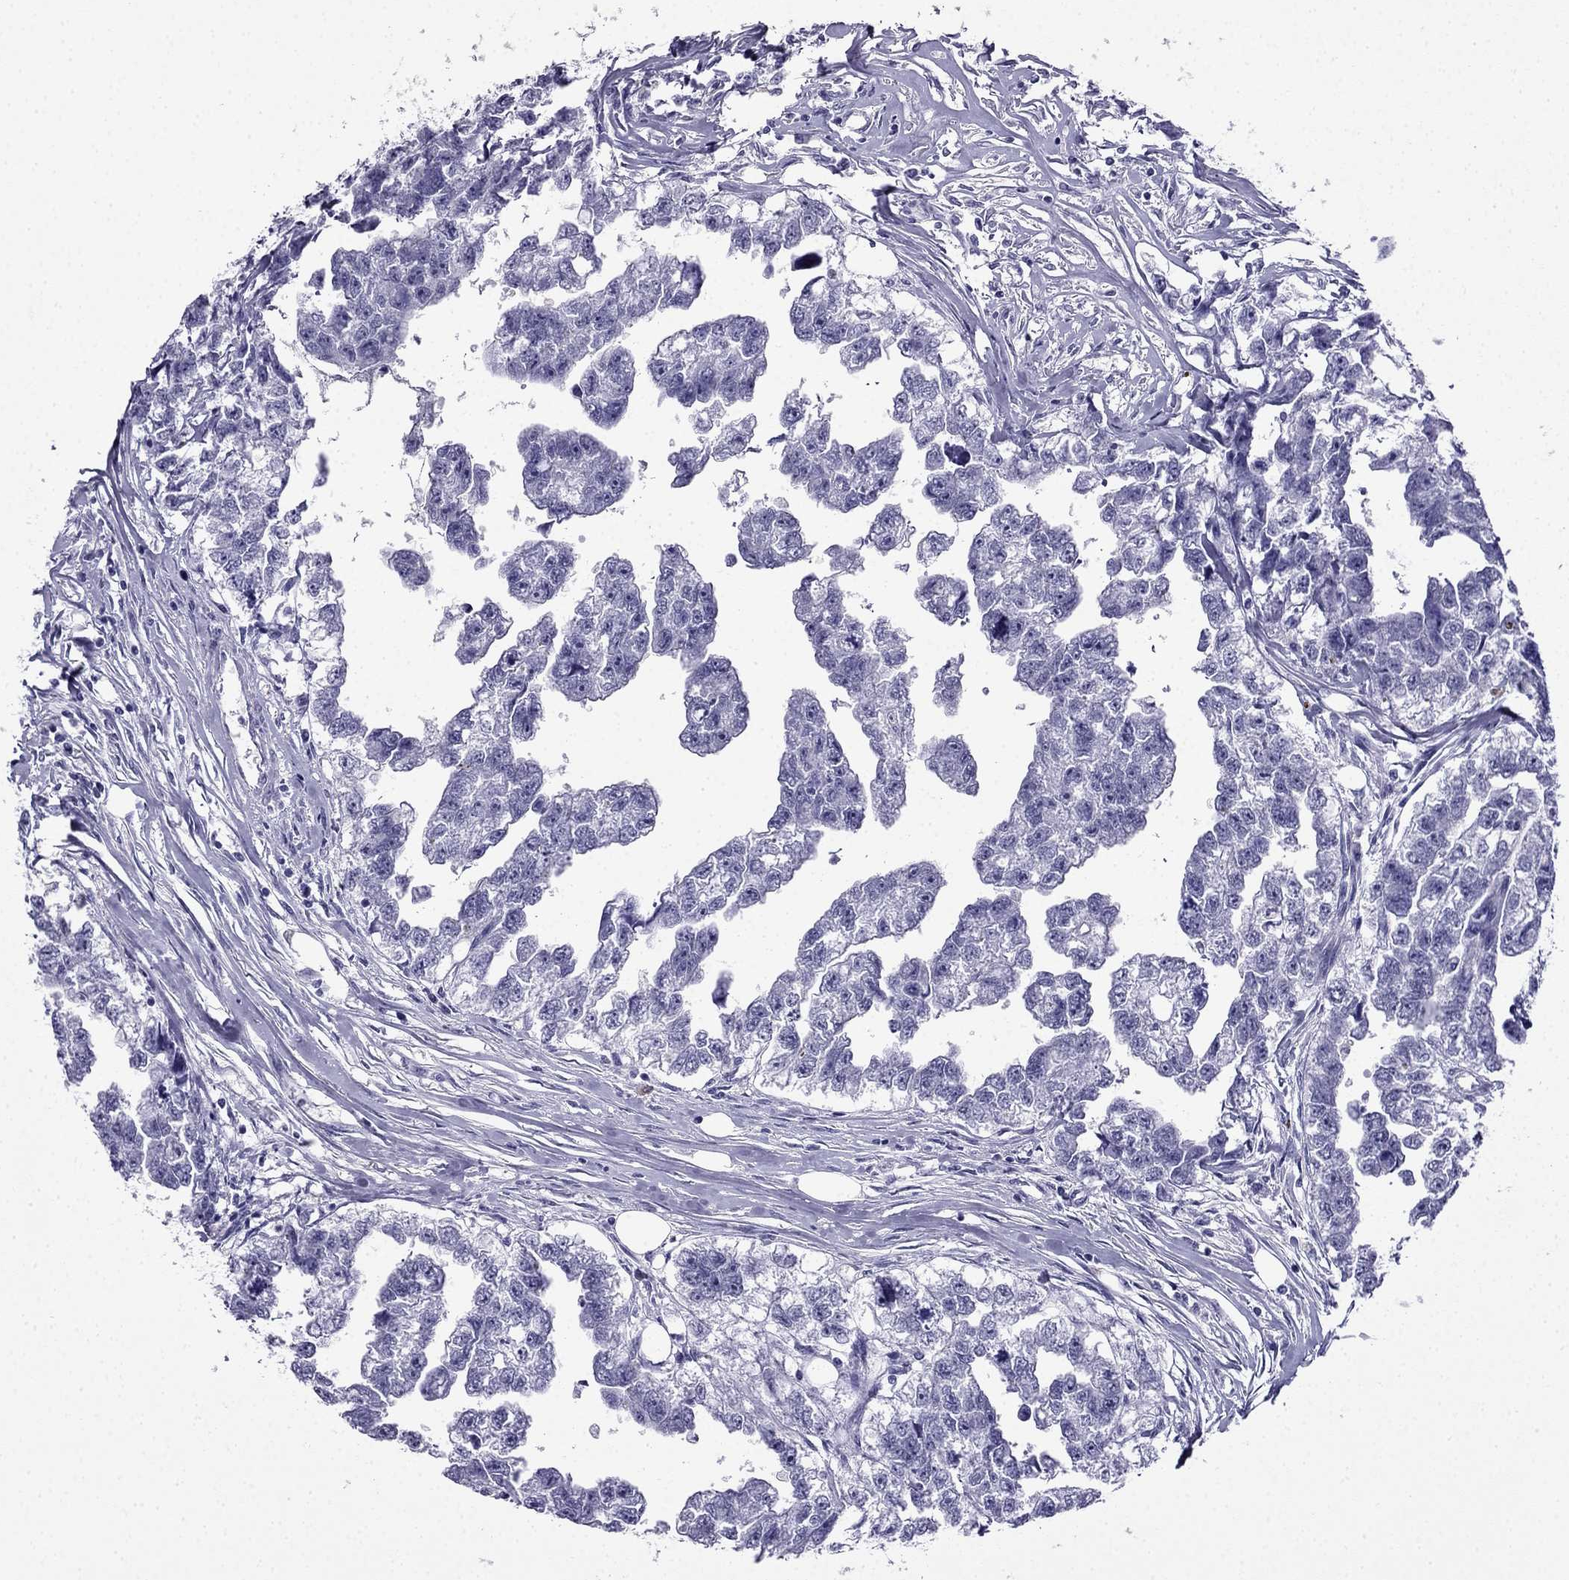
{"staining": {"intensity": "negative", "quantity": "none", "location": "none"}, "tissue": "testis cancer", "cell_type": "Tumor cells", "image_type": "cancer", "snomed": [{"axis": "morphology", "description": "Carcinoma, Embryonal, NOS"}, {"axis": "morphology", "description": "Teratoma, malignant, NOS"}, {"axis": "topography", "description": "Testis"}], "caption": "An immunohistochemistry (IHC) histopathology image of testis embryonal carcinoma is shown. There is no staining in tumor cells of testis embryonal carcinoma.", "gene": "CDHR4", "patient": {"sex": "male", "age": 44}}